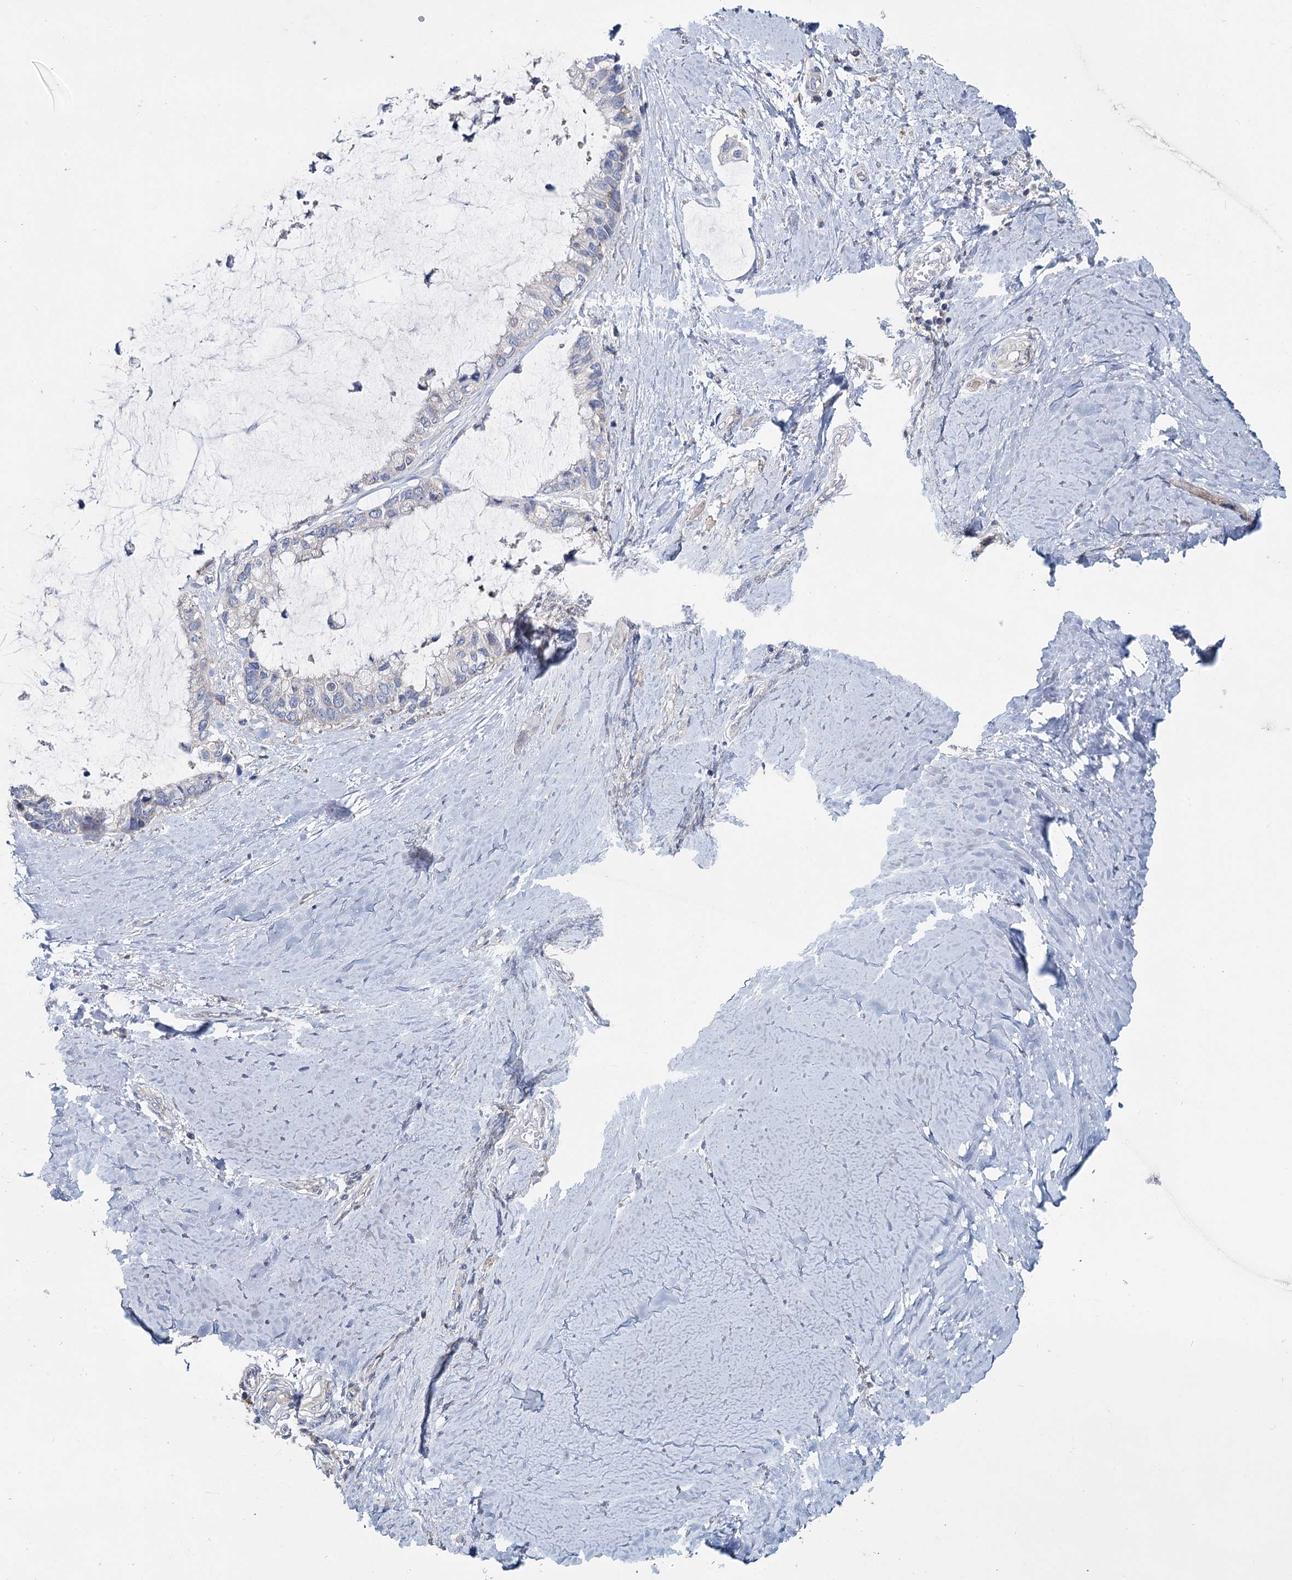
{"staining": {"intensity": "negative", "quantity": "none", "location": "none"}, "tissue": "ovarian cancer", "cell_type": "Tumor cells", "image_type": "cancer", "snomed": [{"axis": "morphology", "description": "Cystadenocarcinoma, mucinous, NOS"}, {"axis": "topography", "description": "Ovary"}], "caption": "Tumor cells show no significant staining in ovarian mucinous cystadenocarcinoma.", "gene": "ANKRD16", "patient": {"sex": "female", "age": 39}}